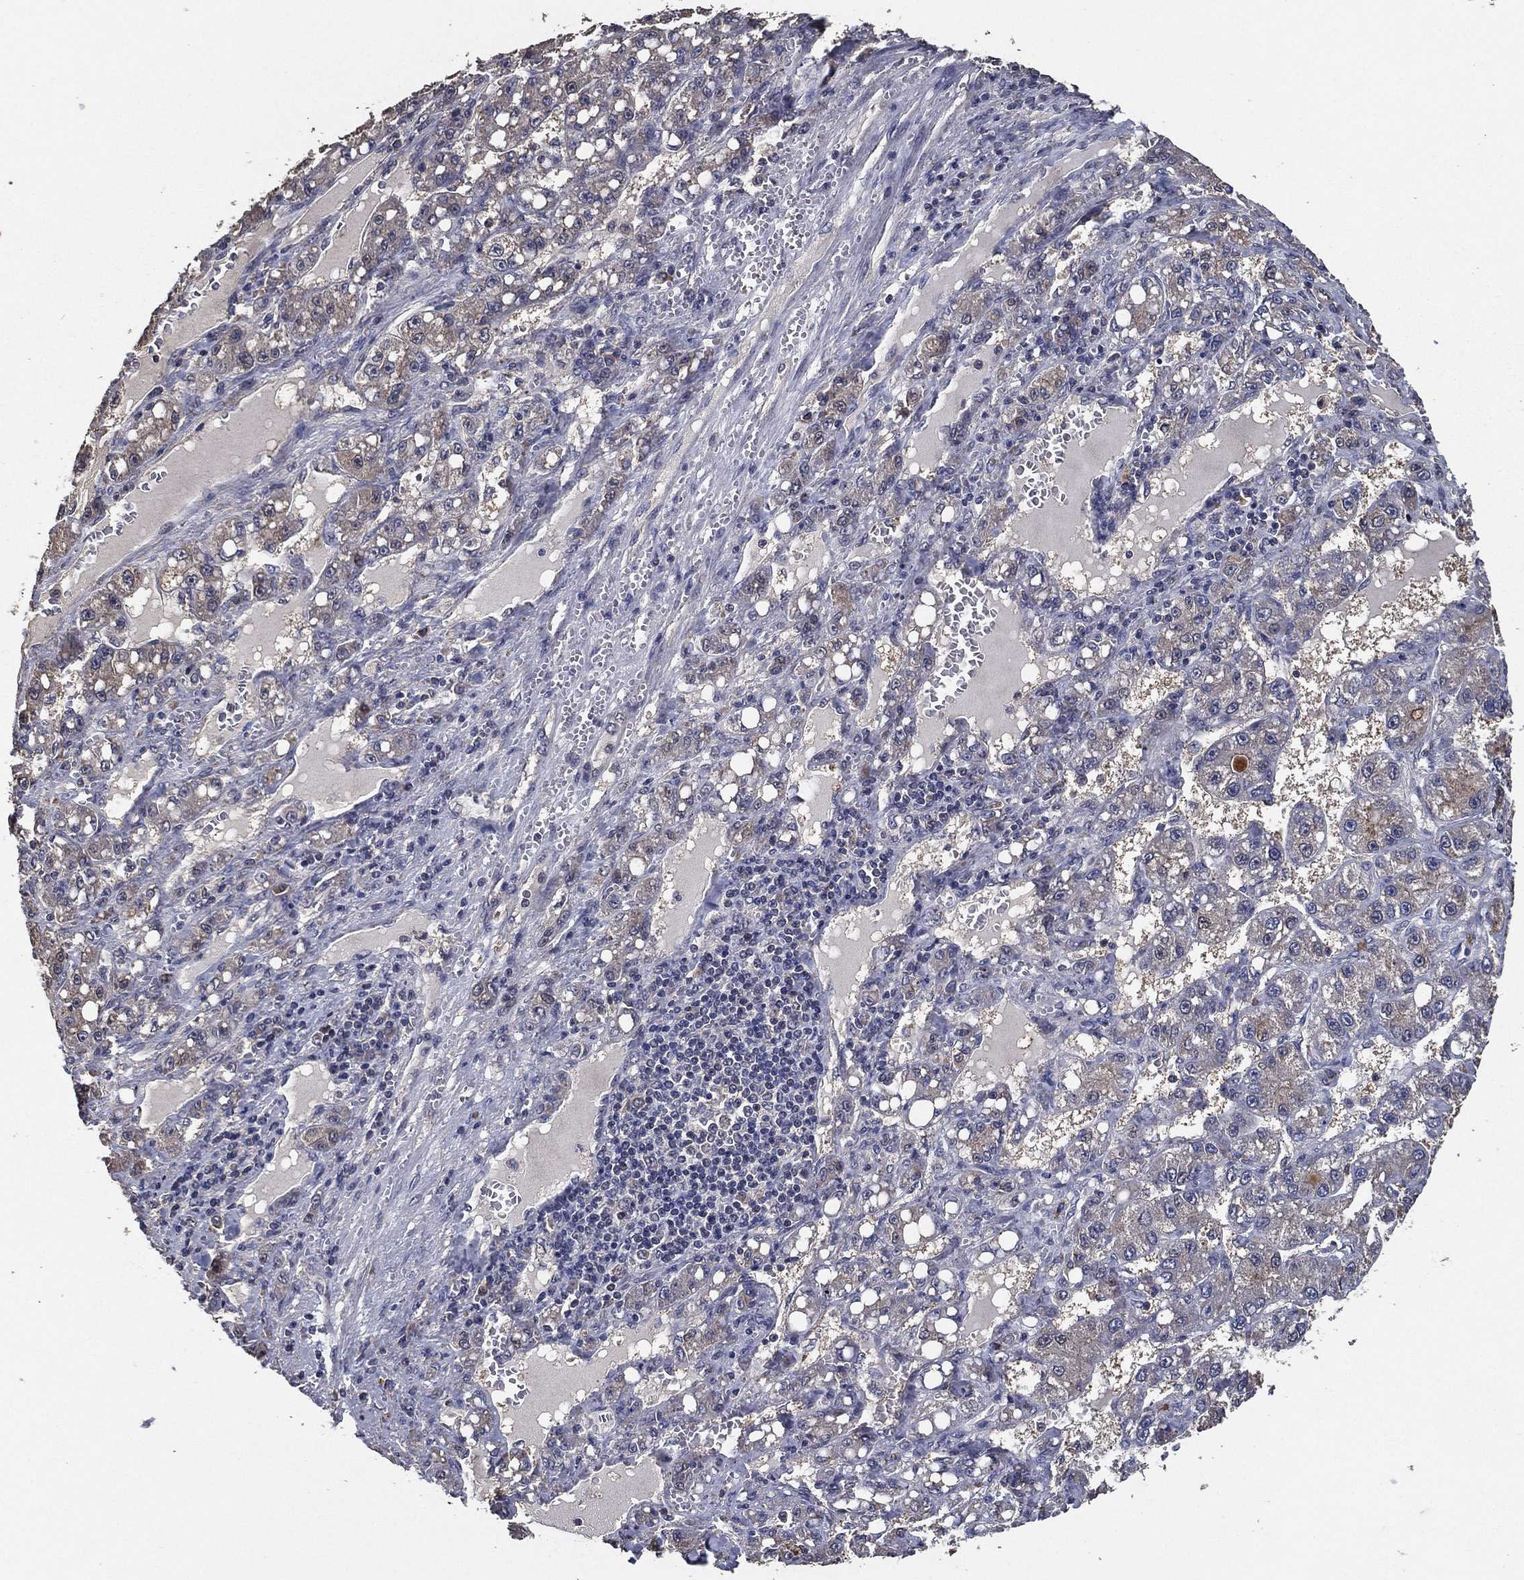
{"staining": {"intensity": "negative", "quantity": "none", "location": "none"}, "tissue": "liver cancer", "cell_type": "Tumor cells", "image_type": "cancer", "snomed": [{"axis": "morphology", "description": "Carcinoma, Hepatocellular, NOS"}, {"axis": "topography", "description": "Liver"}], "caption": "Immunohistochemical staining of liver hepatocellular carcinoma exhibits no significant expression in tumor cells.", "gene": "PCNT", "patient": {"sex": "female", "age": 65}}